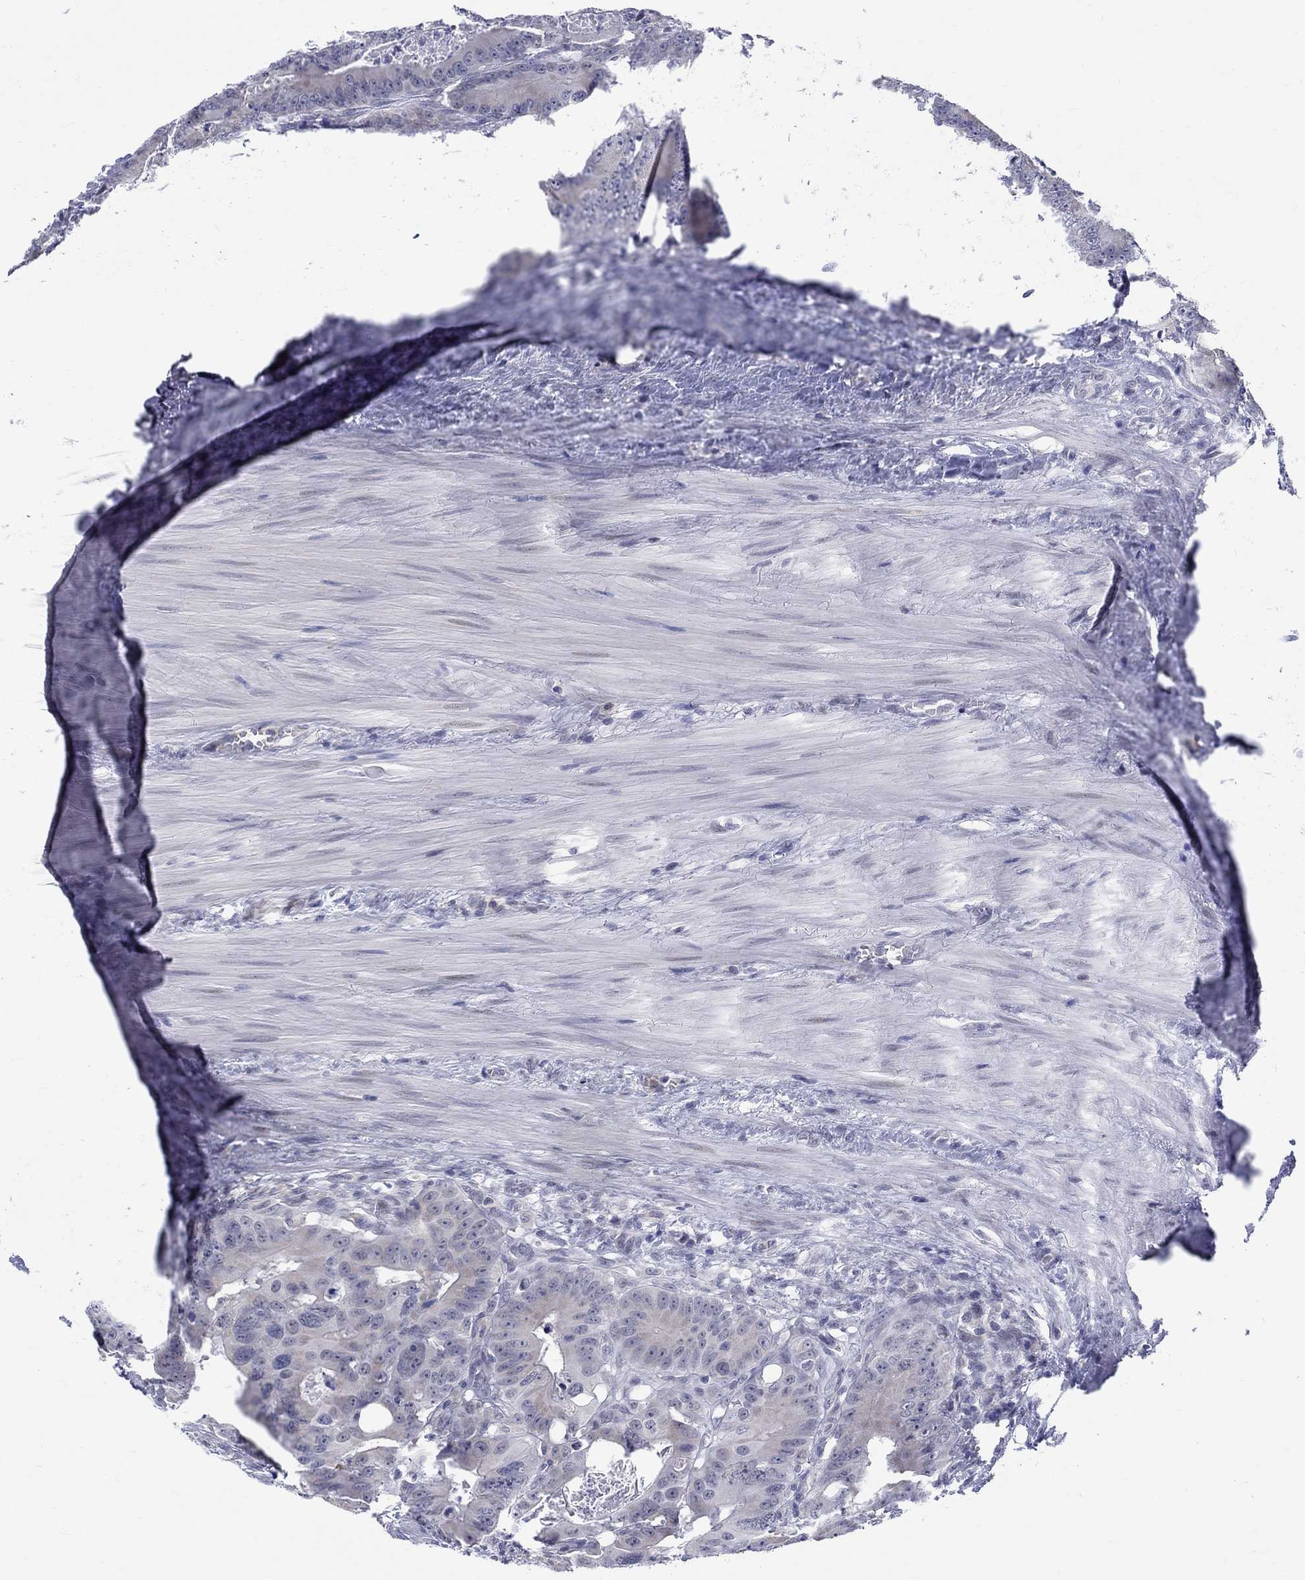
{"staining": {"intensity": "negative", "quantity": "none", "location": "none"}, "tissue": "colorectal cancer", "cell_type": "Tumor cells", "image_type": "cancer", "snomed": [{"axis": "morphology", "description": "Adenocarcinoma, NOS"}, {"axis": "topography", "description": "Rectum"}], "caption": "Immunohistochemistry (IHC) image of colorectal cancer stained for a protein (brown), which shows no positivity in tumor cells.", "gene": "ST6GALNAC1", "patient": {"sex": "male", "age": 64}}